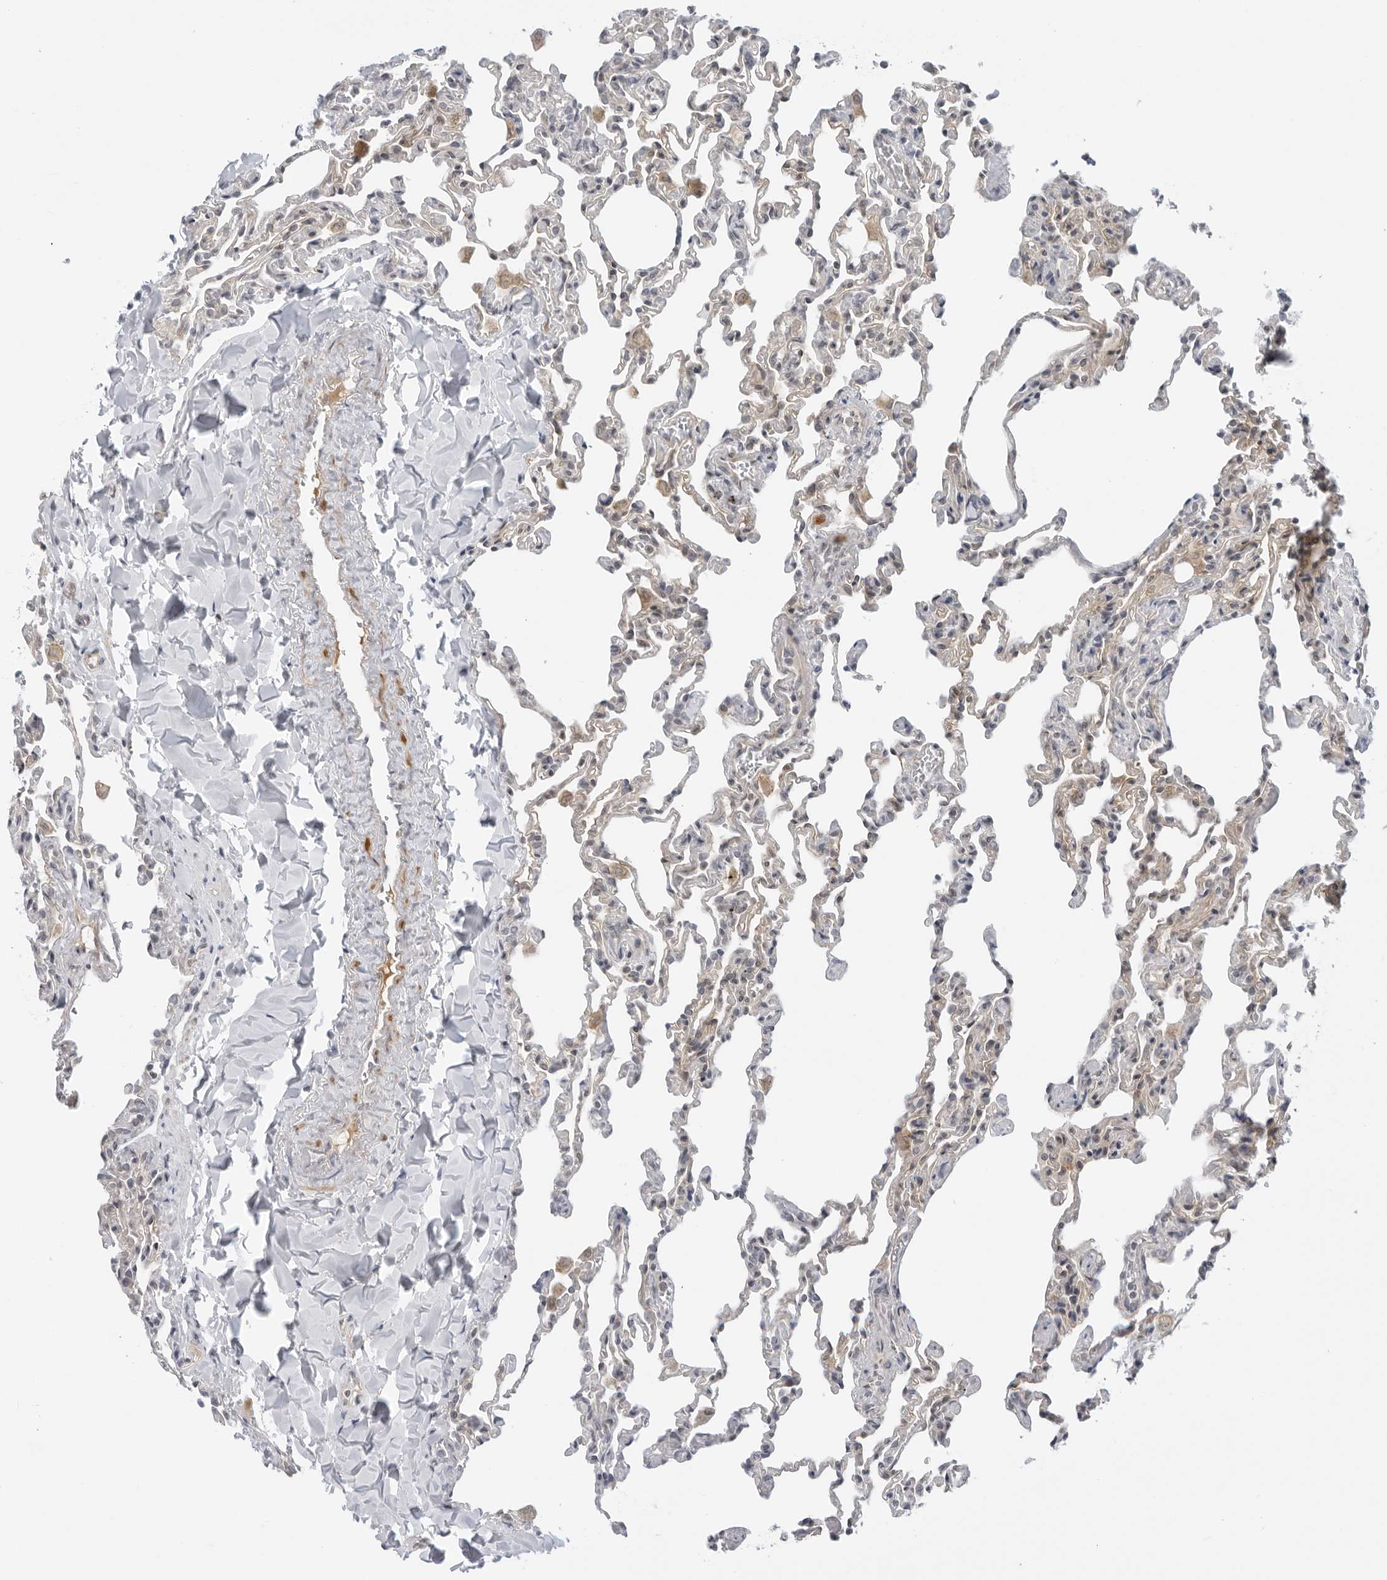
{"staining": {"intensity": "weak", "quantity": "<25%", "location": "cytoplasmic/membranous"}, "tissue": "lung", "cell_type": "Alveolar cells", "image_type": "normal", "snomed": [{"axis": "morphology", "description": "Normal tissue, NOS"}, {"axis": "topography", "description": "Lung"}], "caption": "IHC of unremarkable lung demonstrates no staining in alveolar cells. (DAB immunohistochemistry, high magnification).", "gene": "SUGCT", "patient": {"sex": "male", "age": 20}}